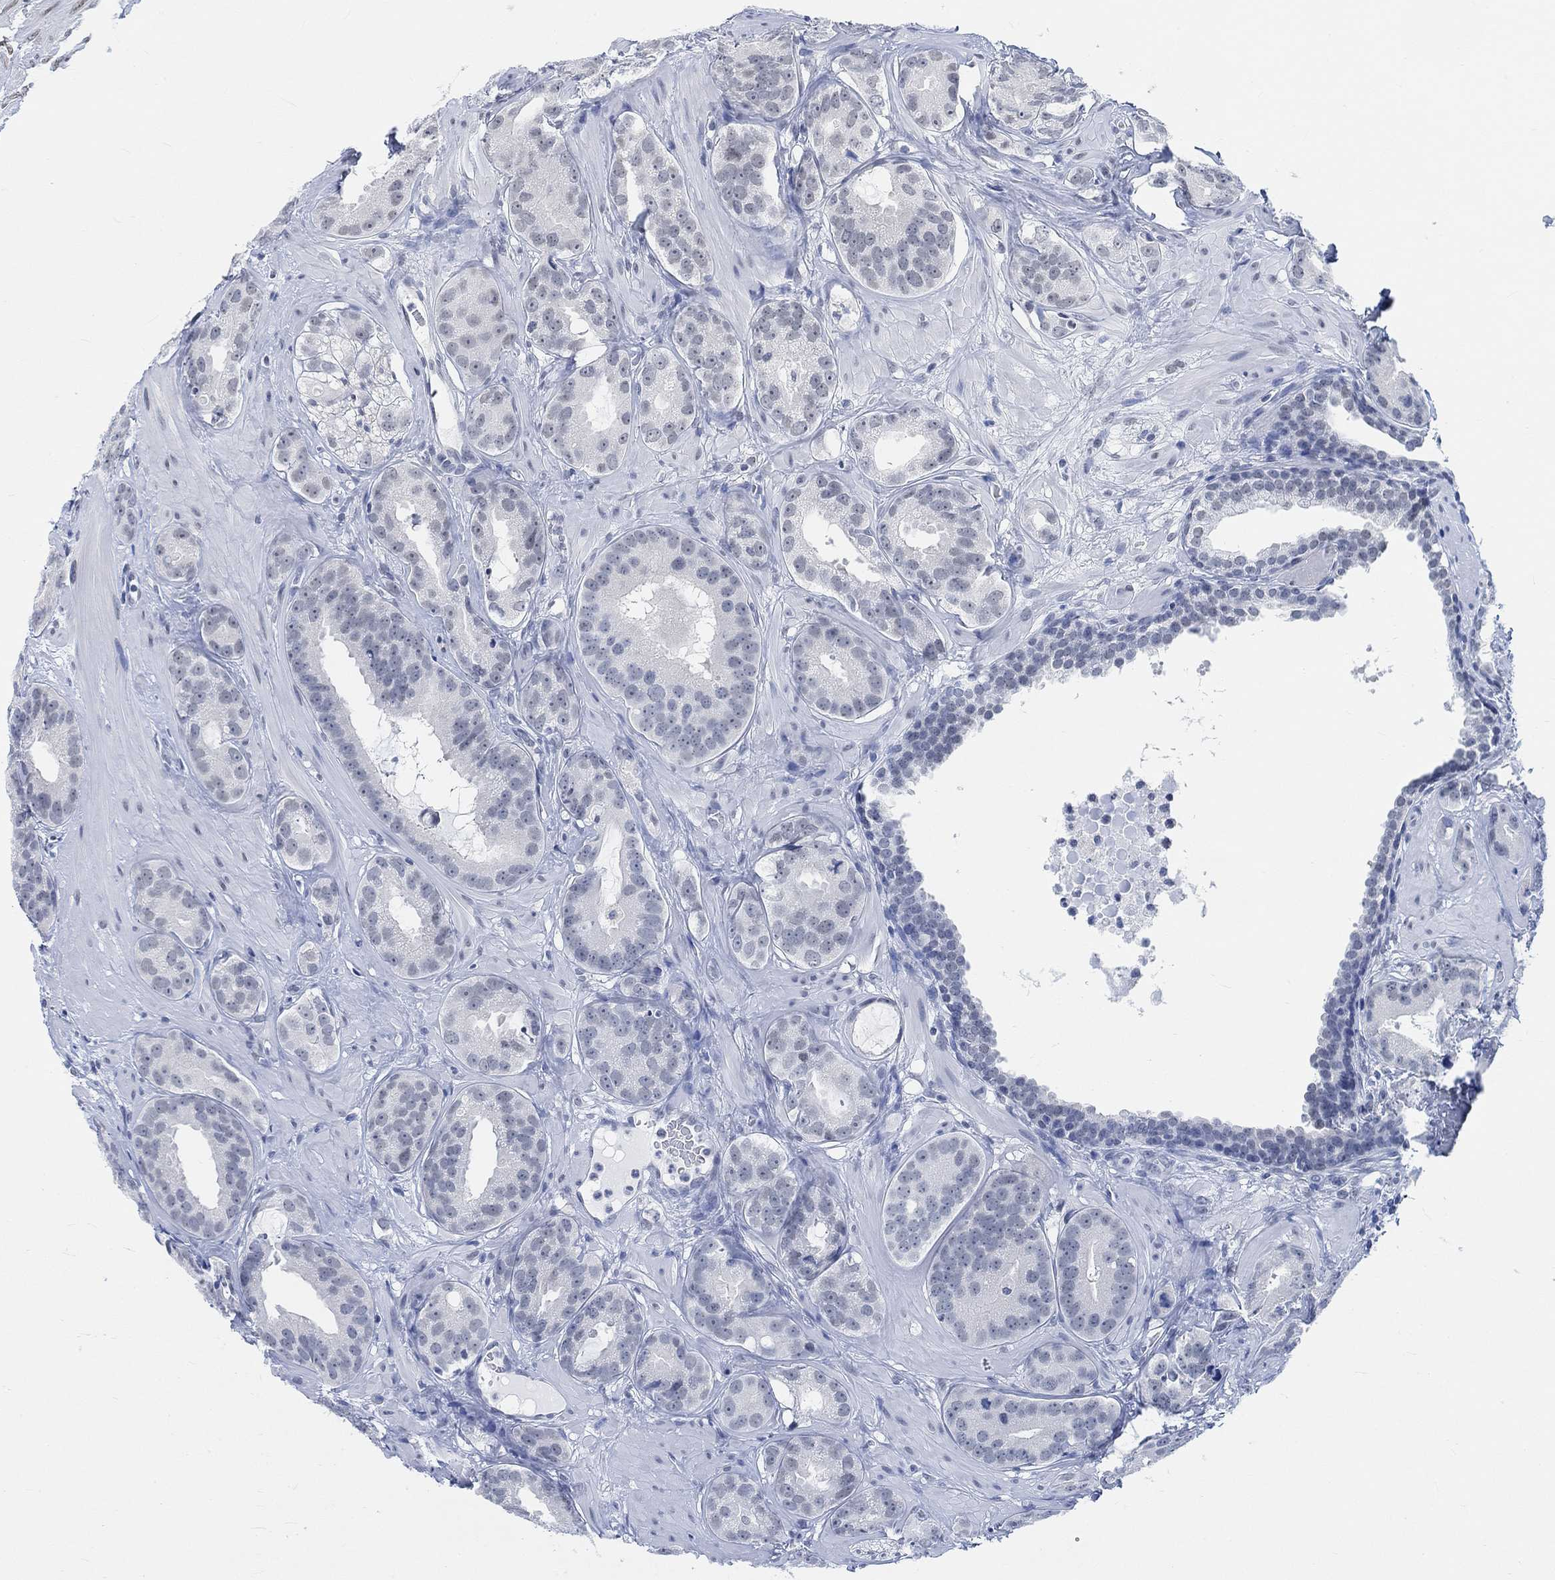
{"staining": {"intensity": "negative", "quantity": "none", "location": "none"}, "tissue": "prostate cancer", "cell_type": "Tumor cells", "image_type": "cancer", "snomed": [{"axis": "morphology", "description": "Adenocarcinoma, NOS"}, {"axis": "topography", "description": "Prostate"}], "caption": "This is a image of immunohistochemistry staining of prostate adenocarcinoma, which shows no expression in tumor cells.", "gene": "PURG", "patient": {"sex": "male", "age": 69}}